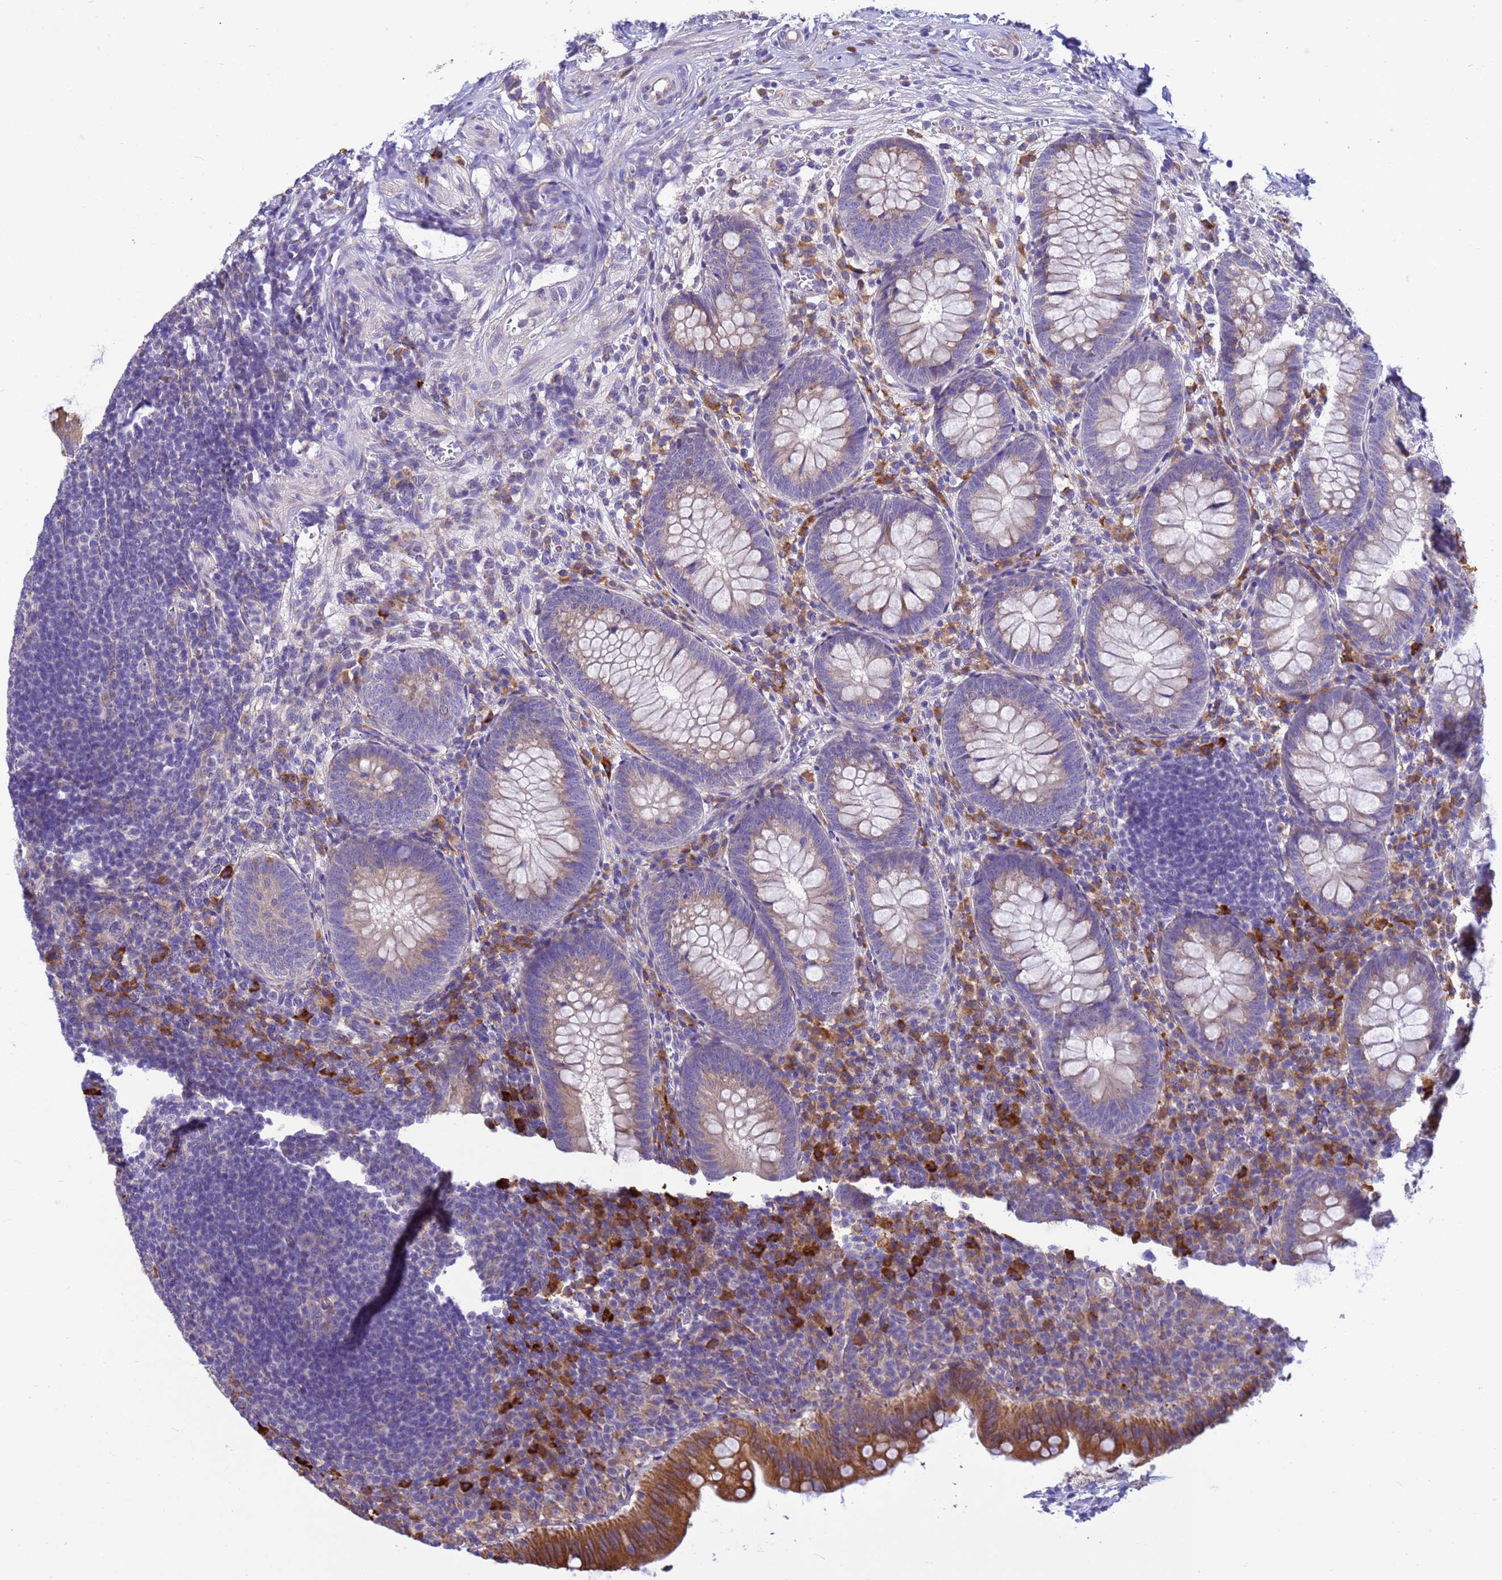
{"staining": {"intensity": "strong", "quantity": "<25%", "location": "cytoplasmic/membranous"}, "tissue": "appendix", "cell_type": "Glandular cells", "image_type": "normal", "snomed": [{"axis": "morphology", "description": "Normal tissue, NOS"}, {"axis": "topography", "description": "Appendix"}], "caption": "Appendix stained with DAB (3,3'-diaminobenzidine) IHC shows medium levels of strong cytoplasmic/membranous positivity in about <25% of glandular cells. The protein is shown in brown color, while the nuclei are stained blue.", "gene": "THAP5", "patient": {"sex": "male", "age": 56}}